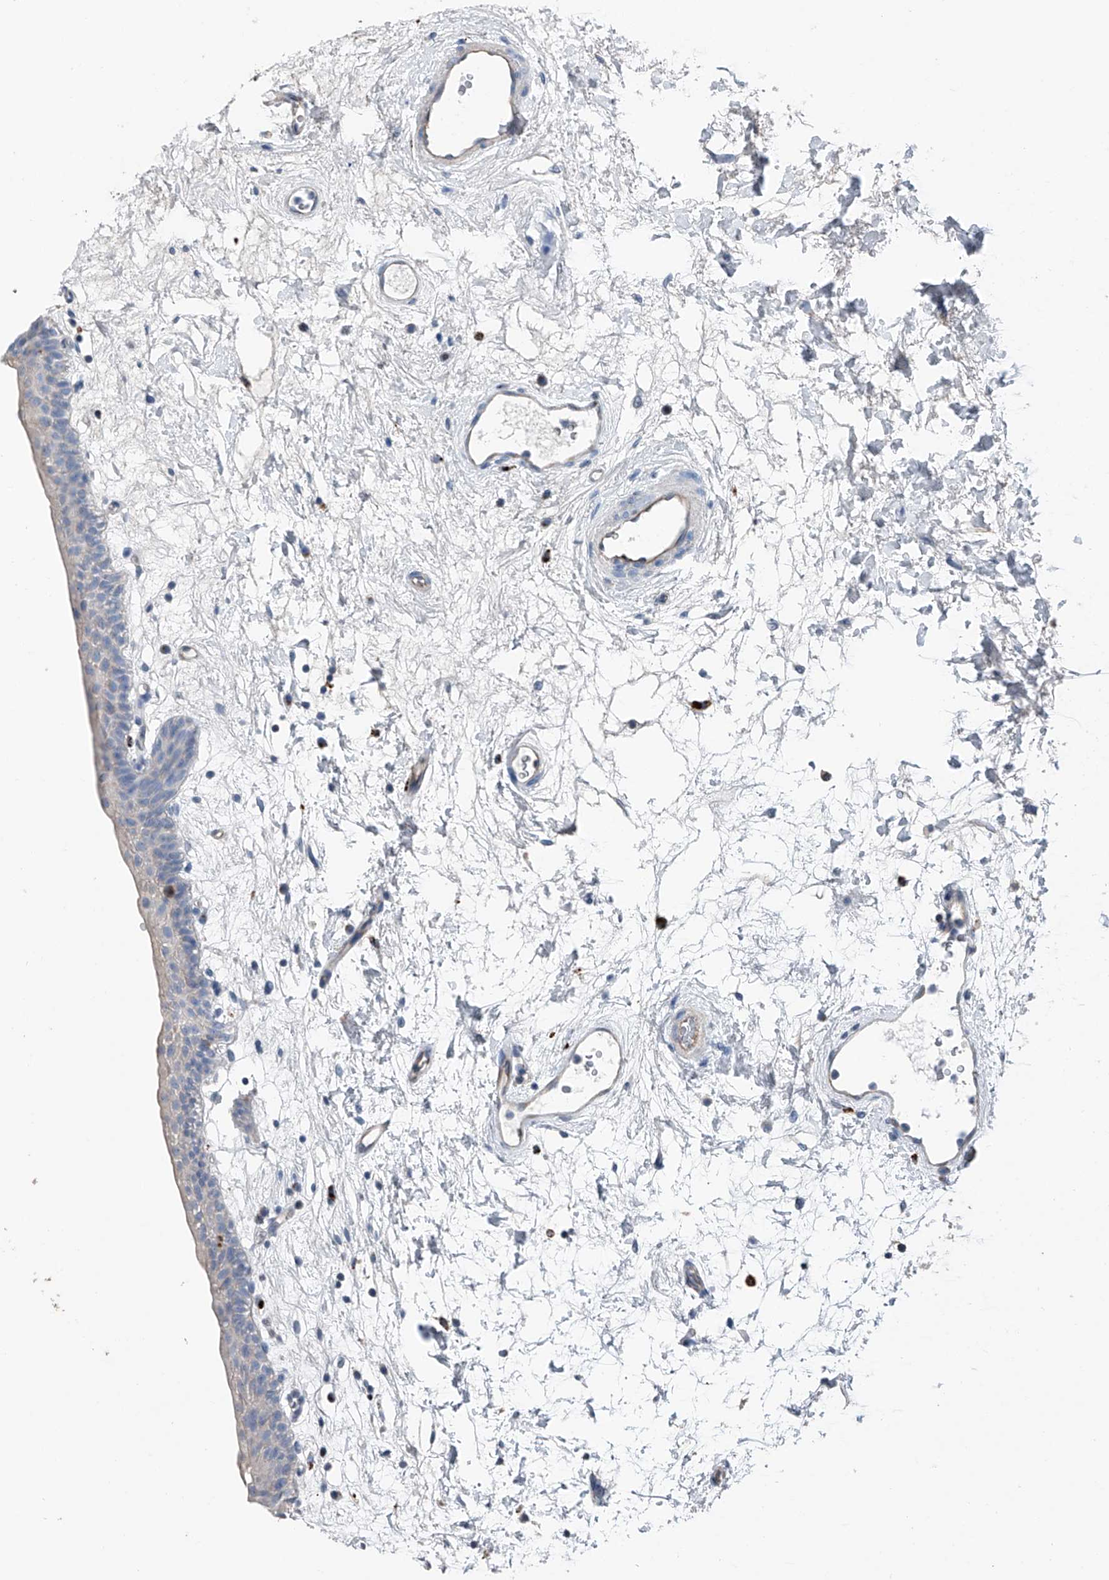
{"staining": {"intensity": "negative", "quantity": "none", "location": "none"}, "tissue": "urinary bladder", "cell_type": "Urothelial cells", "image_type": "normal", "snomed": [{"axis": "morphology", "description": "Normal tissue, NOS"}, {"axis": "topography", "description": "Urinary bladder"}], "caption": "Image shows no protein expression in urothelial cells of normal urinary bladder.", "gene": "ZNF772", "patient": {"sex": "male", "age": 83}}